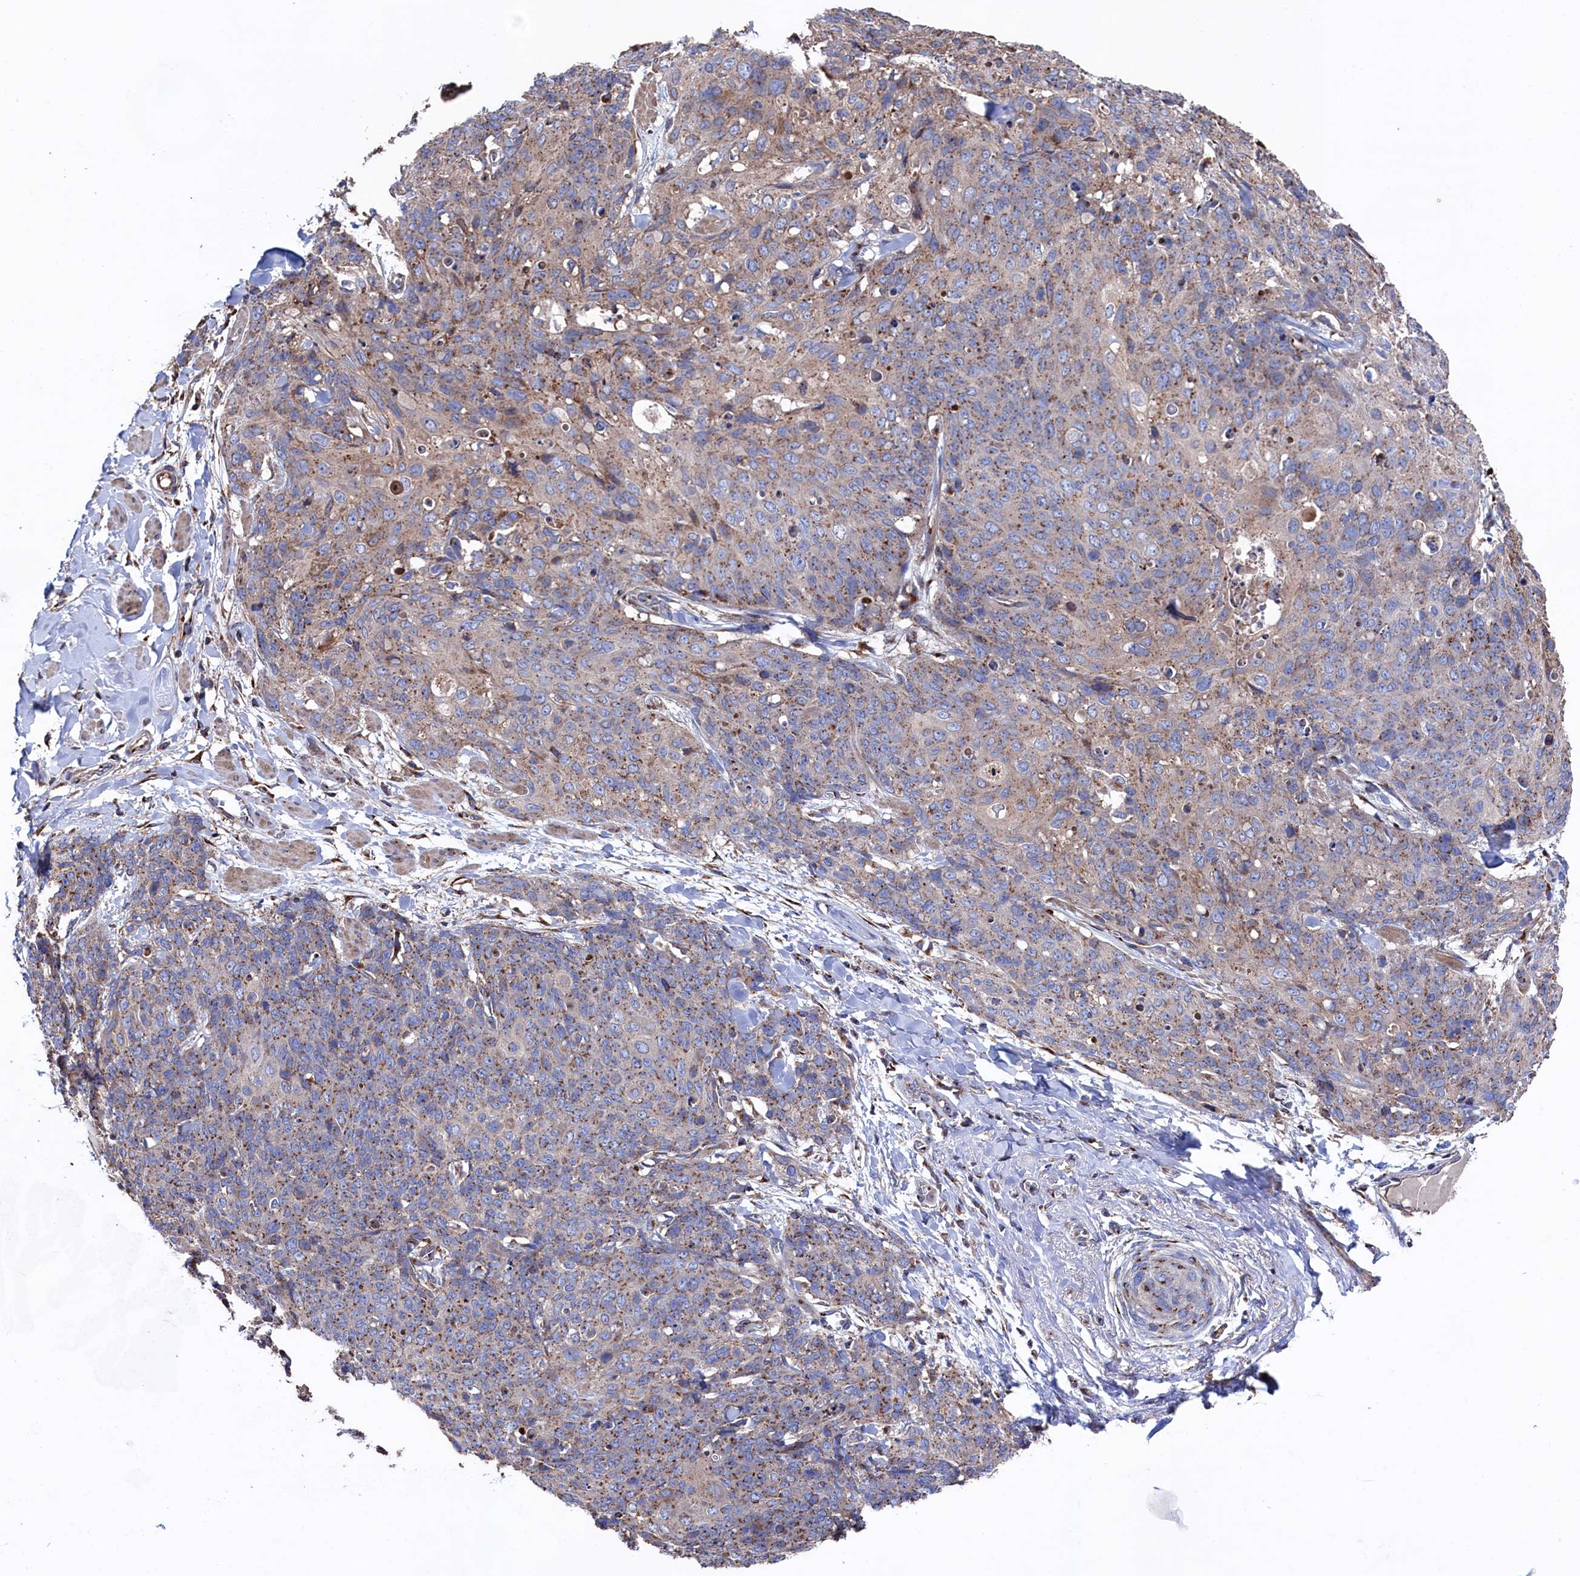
{"staining": {"intensity": "moderate", "quantity": ">75%", "location": "cytoplasmic/membranous"}, "tissue": "skin cancer", "cell_type": "Tumor cells", "image_type": "cancer", "snomed": [{"axis": "morphology", "description": "Squamous cell carcinoma, NOS"}, {"axis": "topography", "description": "Skin"}, {"axis": "topography", "description": "Vulva"}], "caption": "This image reveals IHC staining of human squamous cell carcinoma (skin), with medium moderate cytoplasmic/membranous staining in about >75% of tumor cells.", "gene": "PRRC1", "patient": {"sex": "female", "age": 85}}